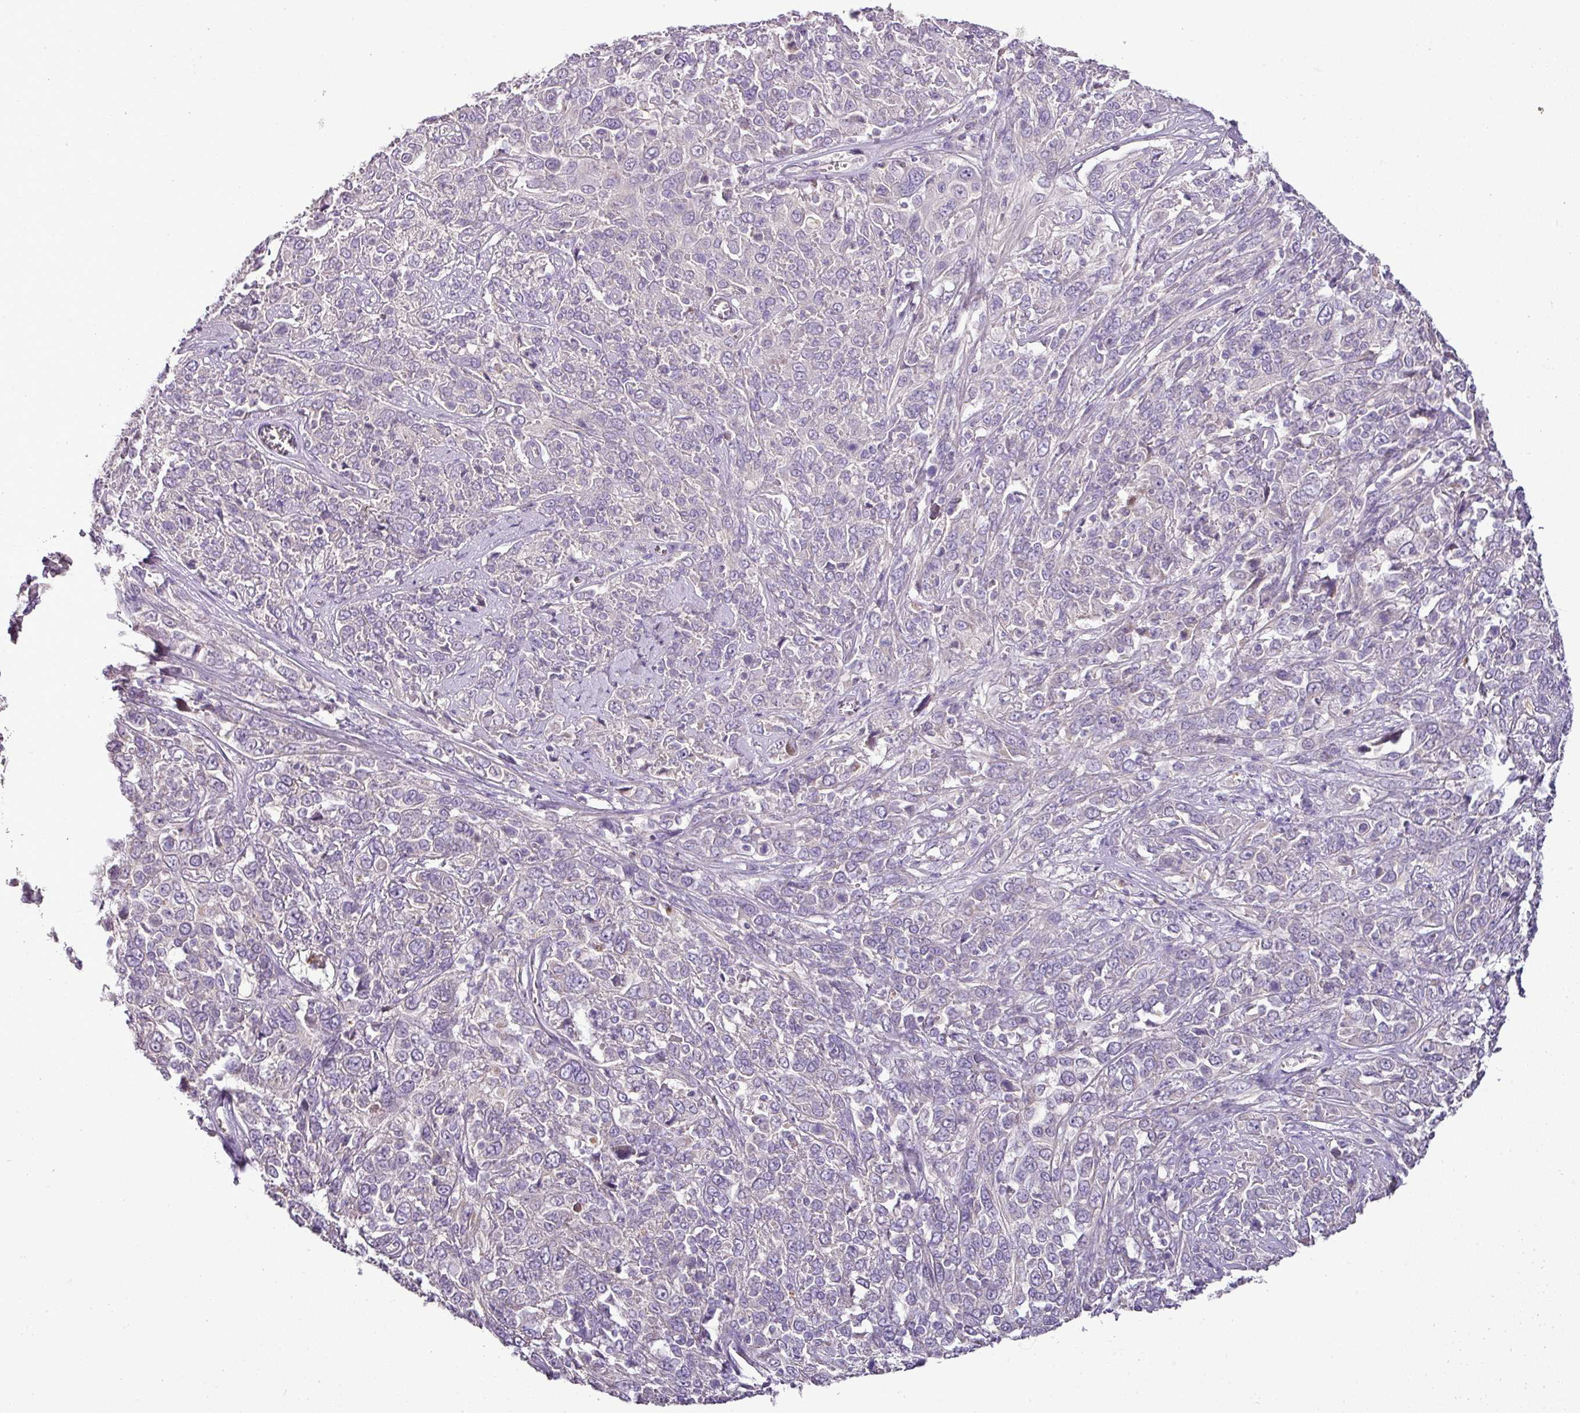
{"staining": {"intensity": "negative", "quantity": "none", "location": "none"}, "tissue": "cervical cancer", "cell_type": "Tumor cells", "image_type": "cancer", "snomed": [{"axis": "morphology", "description": "Squamous cell carcinoma, NOS"}, {"axis": "topography", "description": "Cervix"}], "caption": "IHC micrograph of neoplastic tissue: human cervical cancer (squamous cell carcinoma) stained with DAB (3,3'-diaminobenzidine) displays no significant protein positivity in tumor cells. (DAB immunohistochemistry (IHC) with hematoxylin counter stain).", "gene": "BRINP2", "patient": {"sex": "female", "age": 46}}